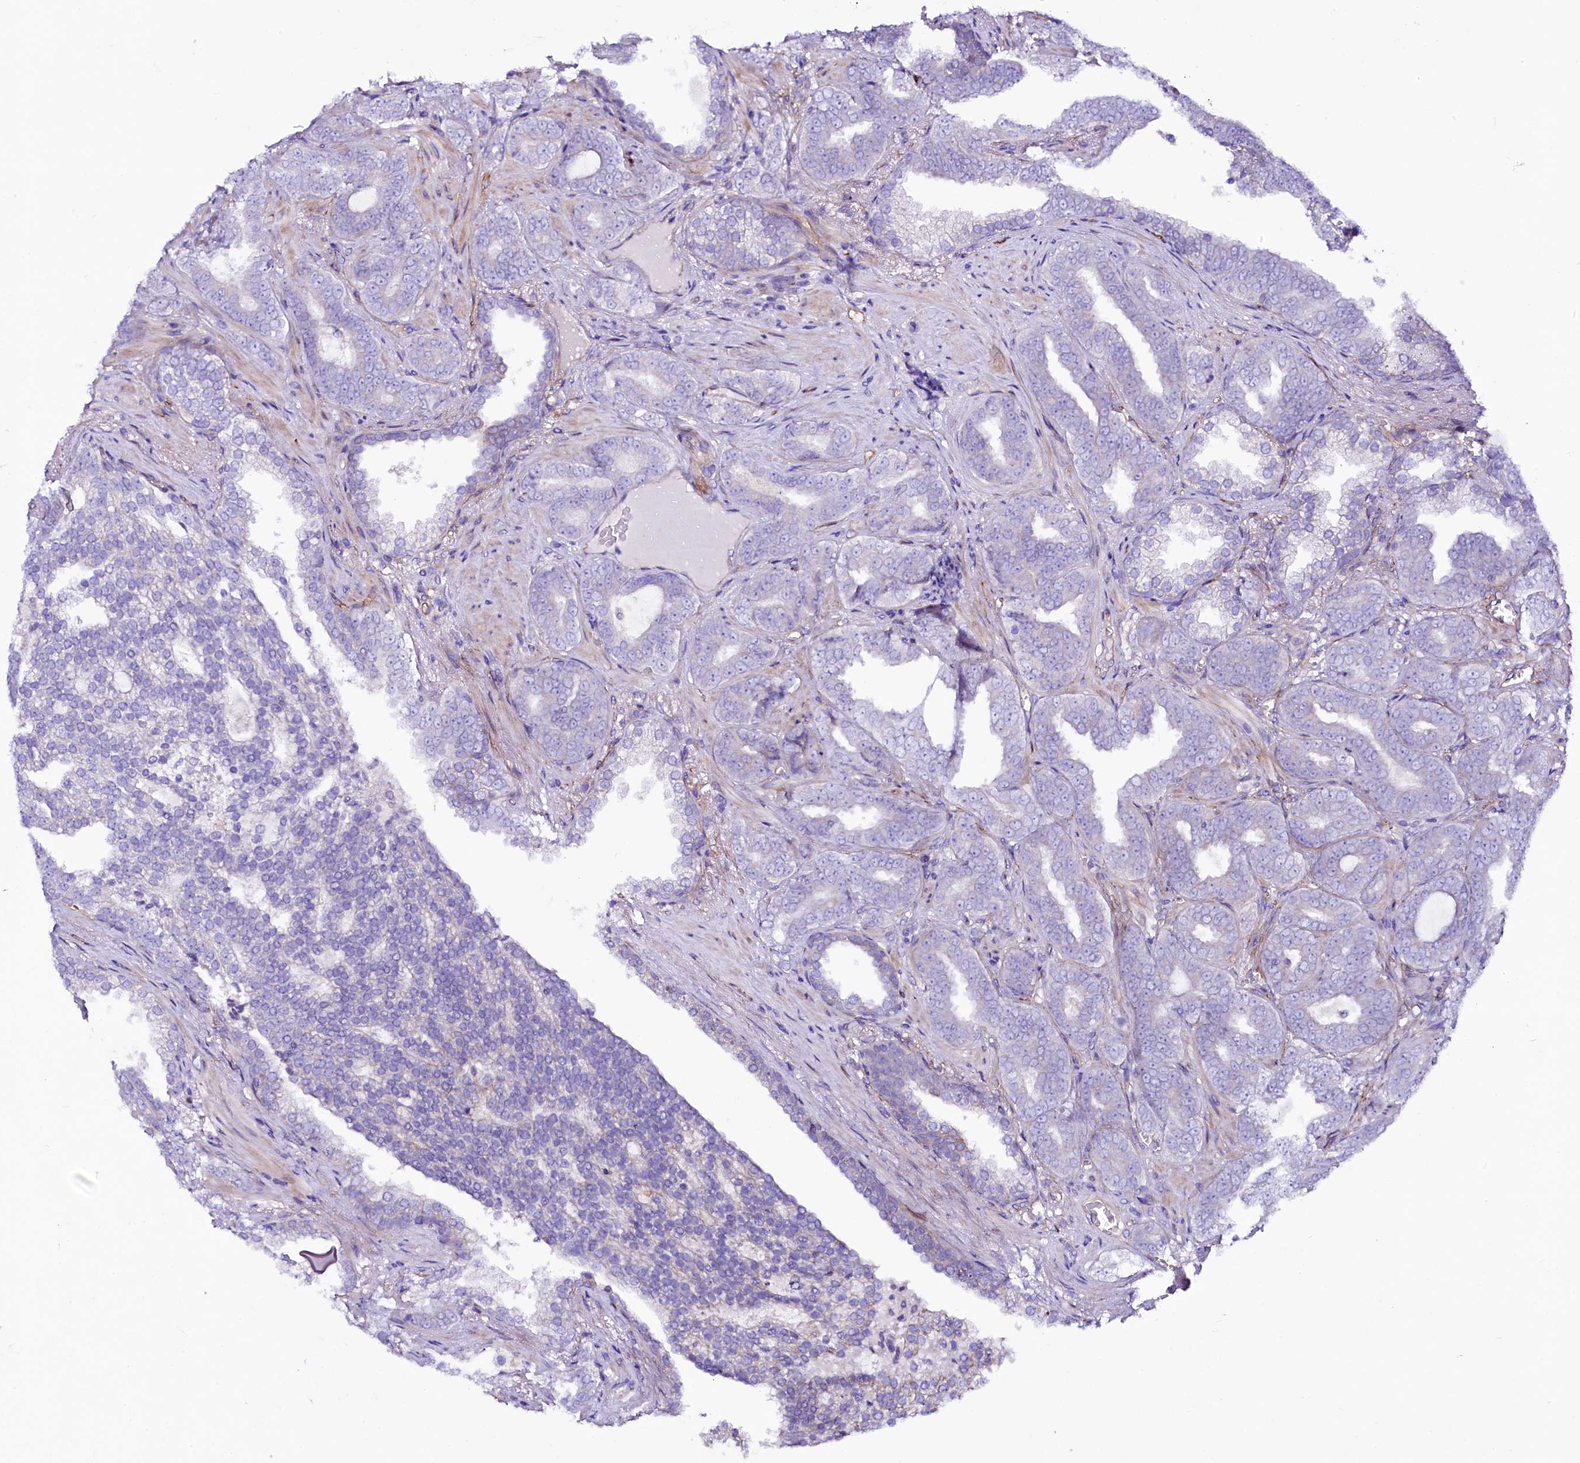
{"staining": {"intensity": "negative", "quantity": "none", "location": "none"}, "tissue": "prostate cancer", "cell_type": "Tumor cells", "image_type": "cancer", "snomed": [{"axis": "morphology", "description": "Adenocarcinoma, High grade"}, {"axis": "topography", "description": "Prostate and seminal vesicle, NOS"}], "caption": "The immunohistochemistry image has no significant positivity in tumor cells of prostate cancer tissue.", "gene": "SLF1", "patient": {"sex": "male", "age": 67}}